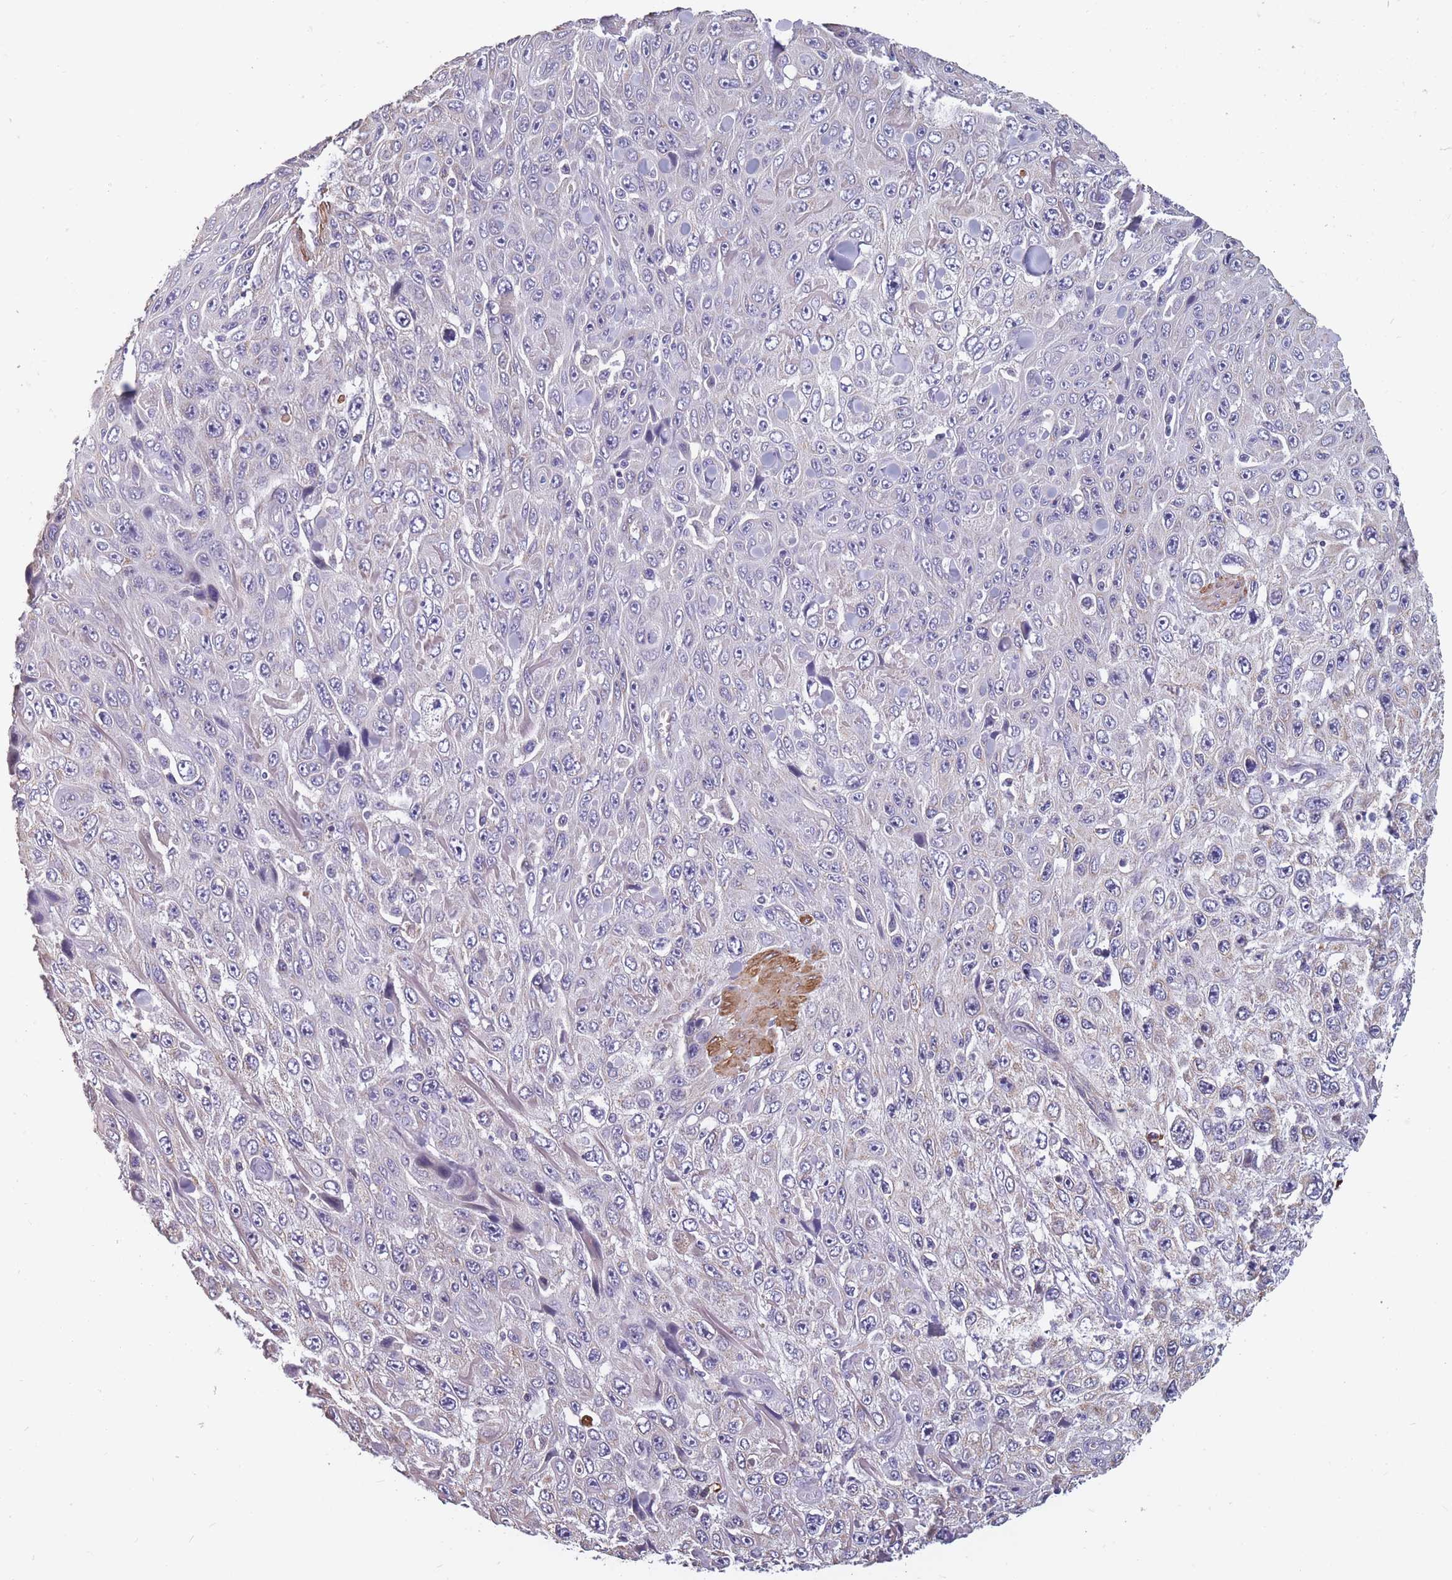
{"staining": {"intensity": "negative", "quantity": "none", "location": "none"}, "tissue": "skin cancer", "cell_type": "Tumor cells", "image_type": "cancer", "snomed": [{"axis": "morphology", "description": "Squamous cell carcinoma, NOS"}, {"axis": "topography", "description": "Skin"}], "caption": "This is an immunohistochemistry (IHC) micrograph of squamous cell carcinoma (skin). There is no expression in tumor cells.", "gene": "TOMM40L", "patient": {"sex": "male", "age": 82}}